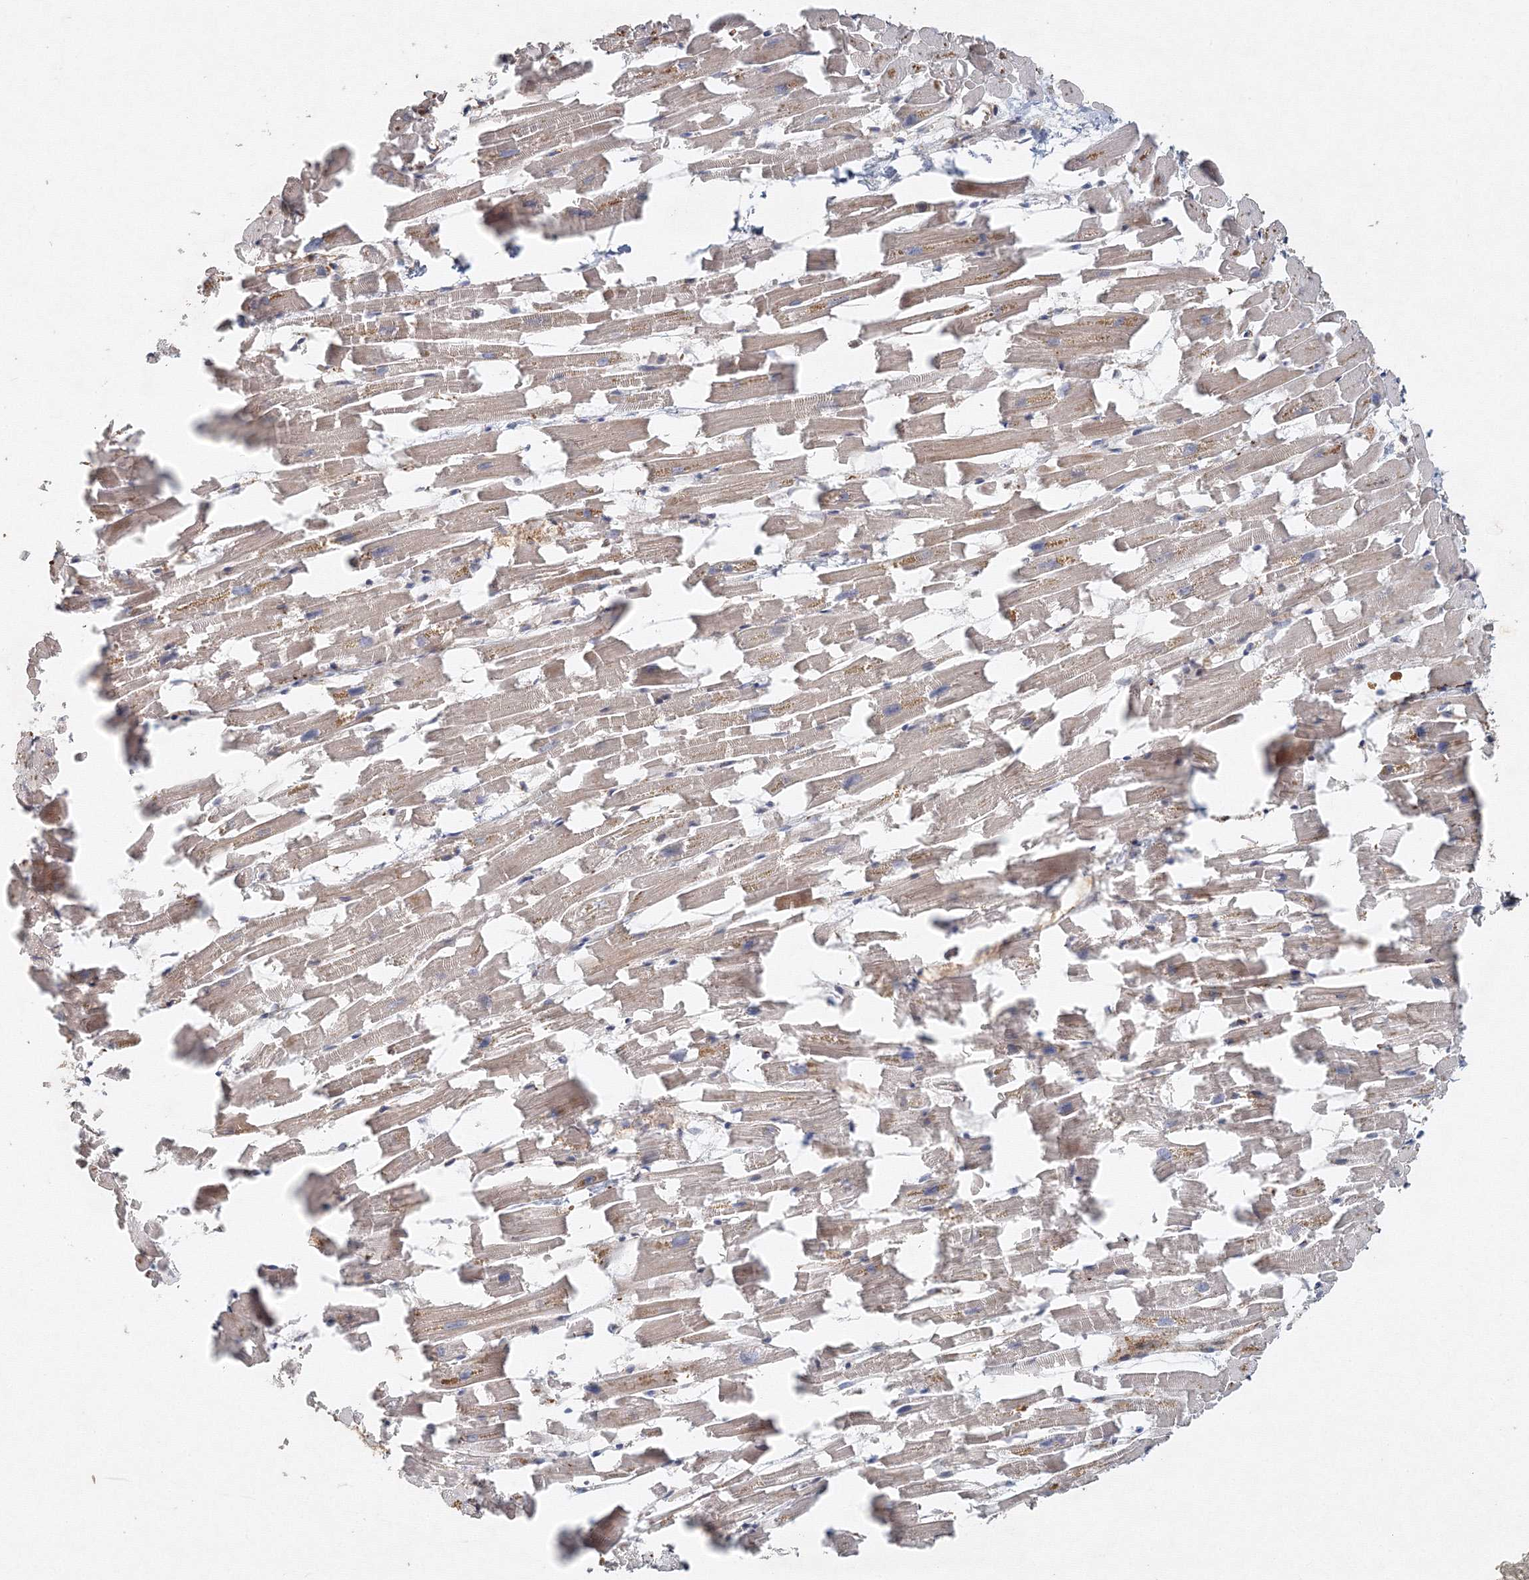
{"staining": {"intensity": "moderate", "quantity": ">75%", "location": "cytoplasmic/membranous"}, "tissue": "heart muscle", "cell_type": "Cardiomyocytes", "image_type": "normal", "snomed": [{"axis": "morphology", "description": "Normal tissue, NOS"}, {"axis": "topography", "description": "Heart"}], "caption": "Protein expression analysis of benign heart muscle shows moderate cytoplasmic/membranous staining in approximately >75% of cardiomyocytes.", "gene": "NALF2", "patient": {"sex": "female", "age": 64}}